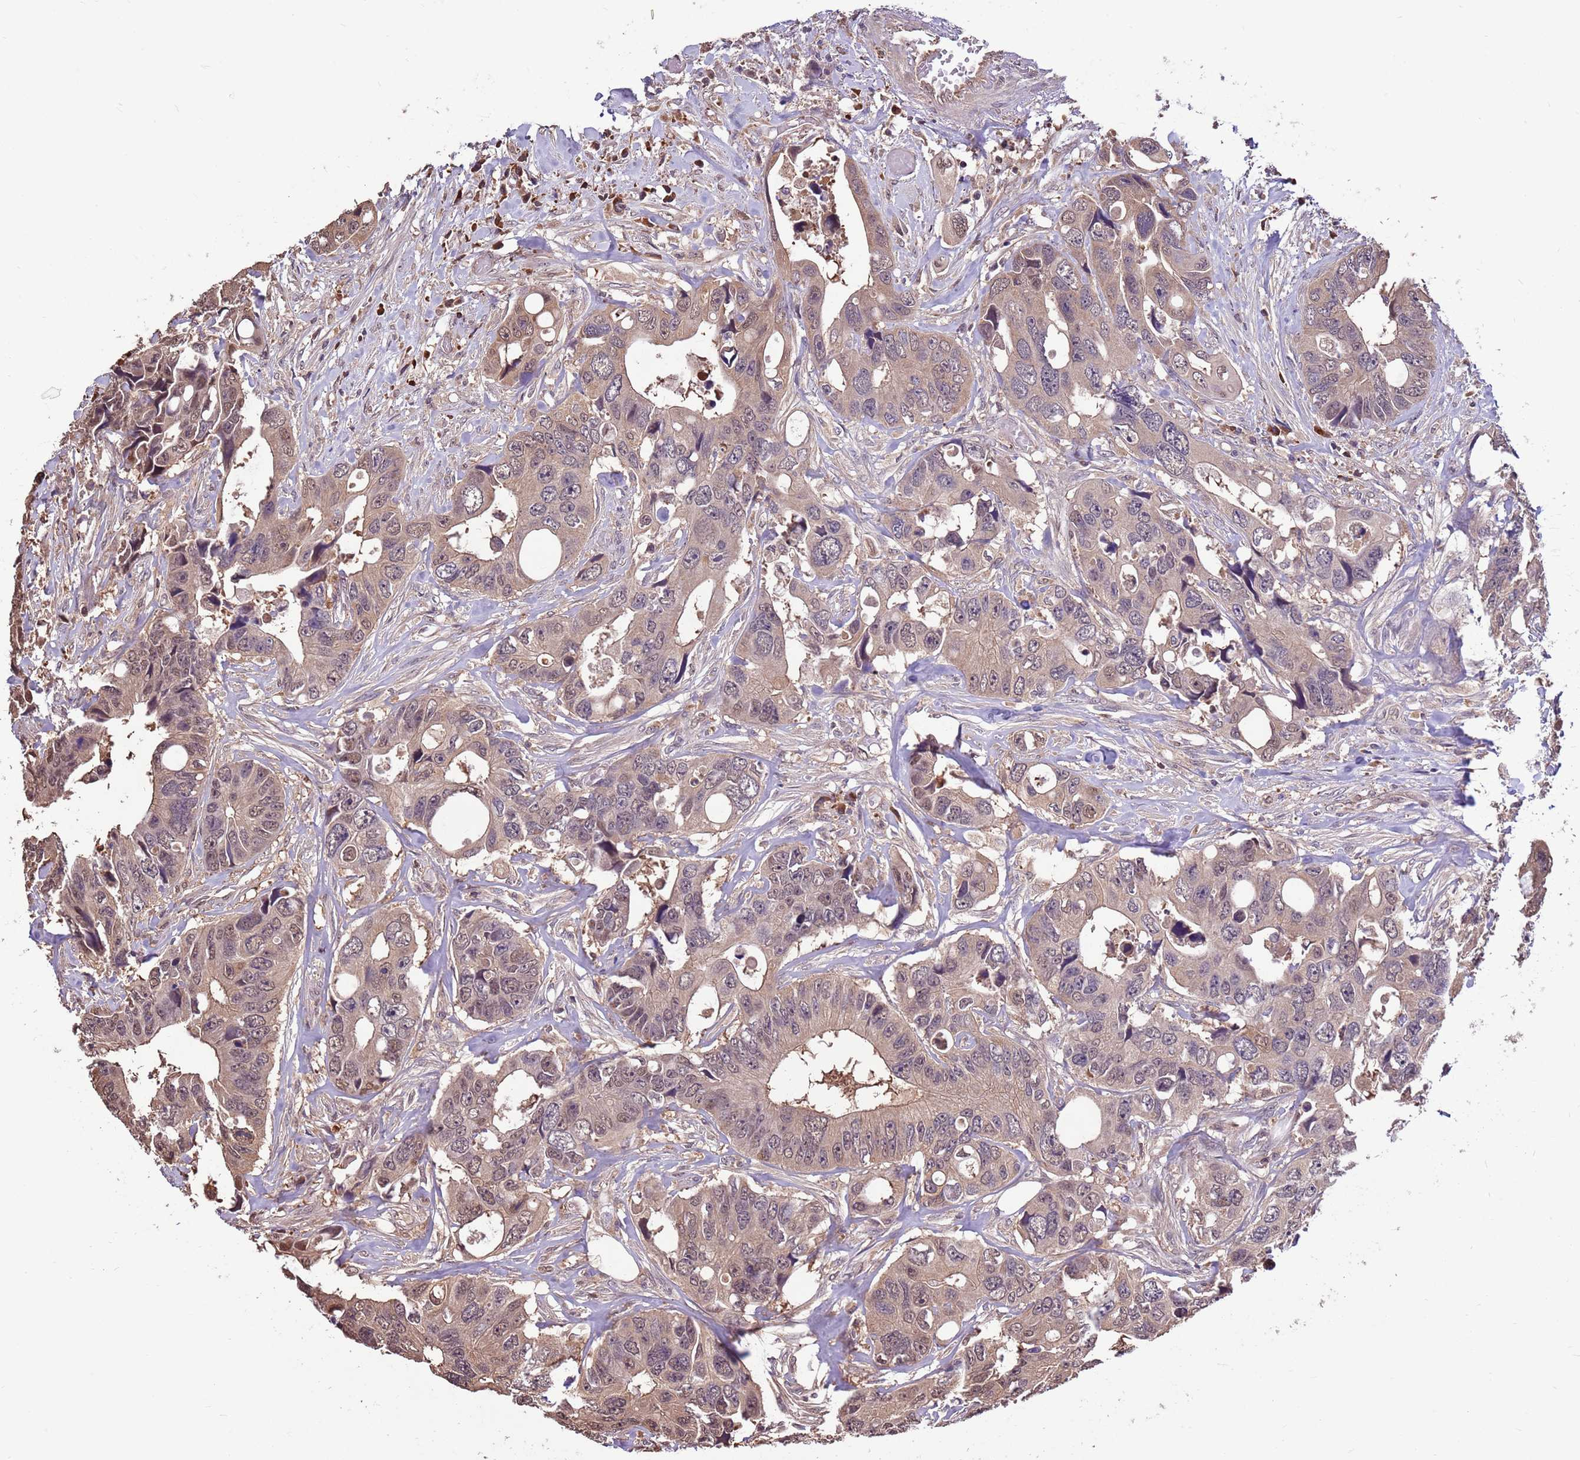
{"staining": {"intensity": "weak", "quantity": "25%-75%", "location": "cytoplasmic/membranous,nuclear"}, "tissue": "colorectal cancer", "cell_type": "Tumor cells", "image_type": "cancer", "snomed": [{"axis": "morphology", "description": "Adenocarcinoma, NOS"}, {"axis": "topography", "description": "Rectum"}], "caption": "Immunohistochemistry (IHC) of colorectal adenocarcinoma demonstrates low levels of weak cytoplasmic/membranous and nuclear staining in about 25%-75% of tumor cells.", "gene": "BBS5", "patient": {"sex": "male", "age": 57}}